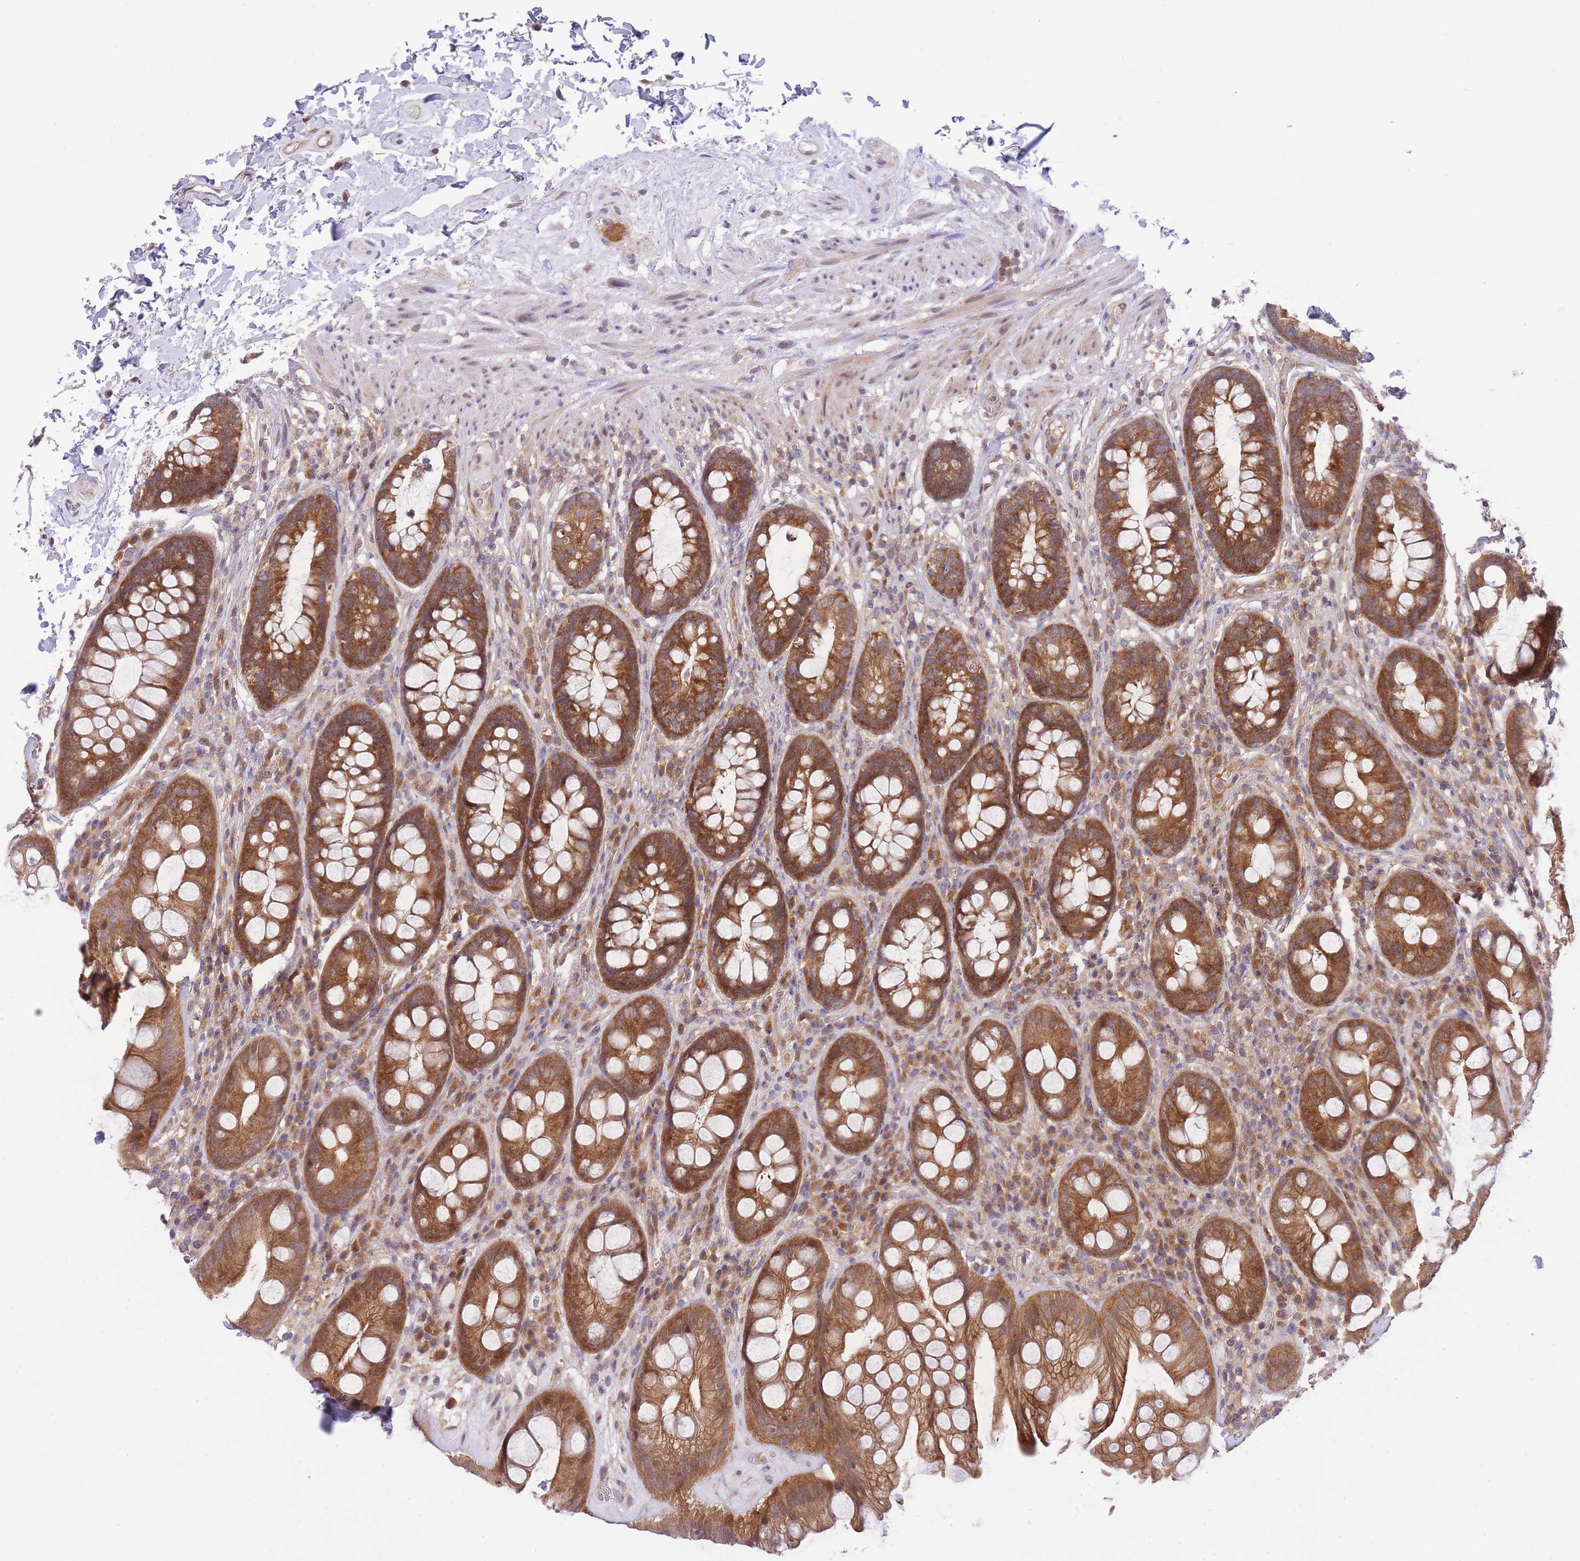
{"staining": {"intensity": "strong", "quantity": ">75%", "location": "cytoplasmic/membranous"}, "tissue": "rectum", "cell_type": "Glandular cells", "image_type": "normal", "snomed": [{"axis": "morphology", "description": "Normal tissue, NOS"}, {"axis": "topography", "description": "Rectum"}], "caption": "Brown immunohistochemical staining in normal human rectum exhibits strong cytoplasmic/membranous positivity in approximately >75% of glandular cells.", "gene": "EIF2B2", "patient": {"sex": "male", "age": 74}}